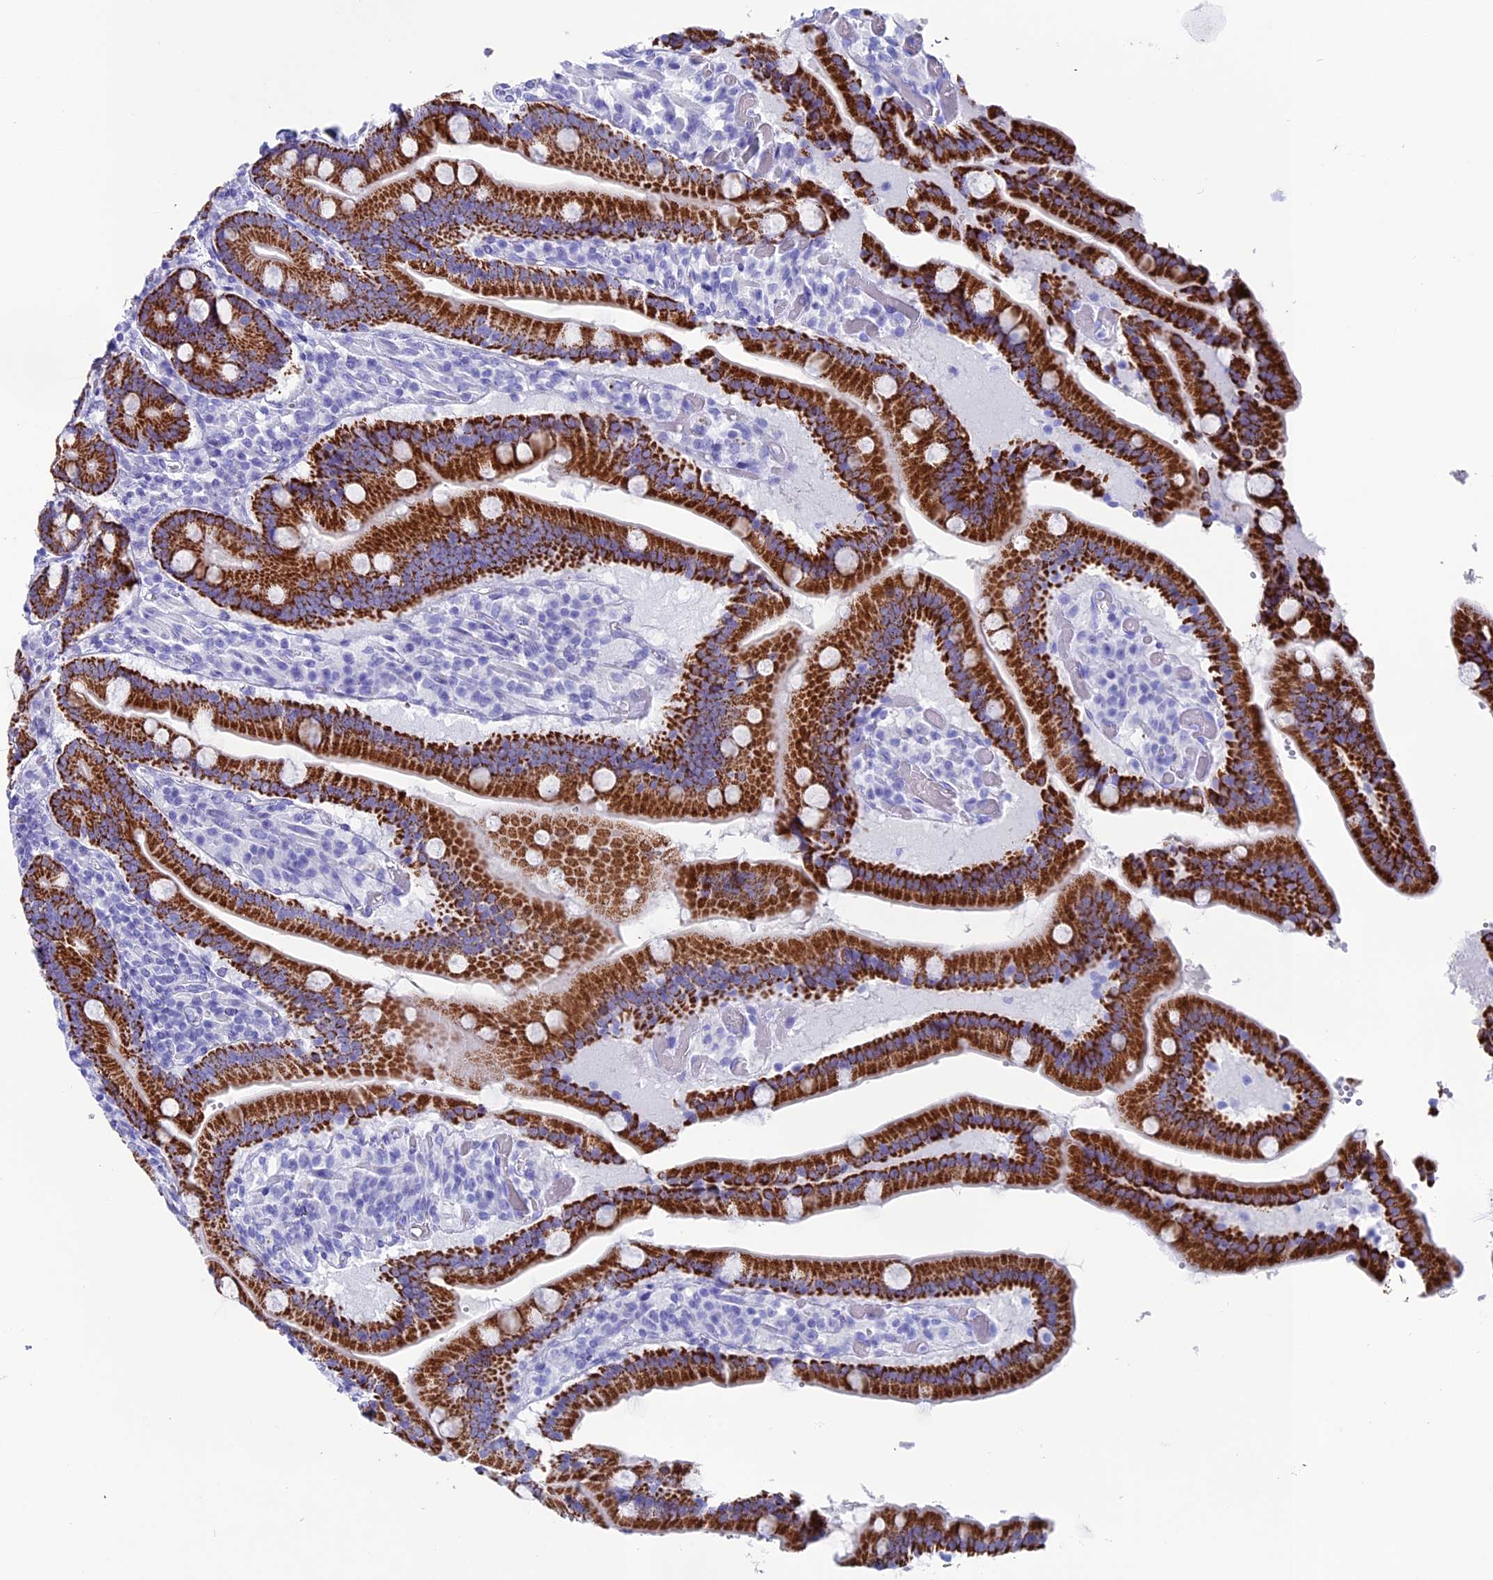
{"staining": {"intensity": "strong", "quantity": ">75%", "location": "cytoplasmic/membranous"}, "tissue": "duodenum", "cell_type": "Glandular cells", "image_type": "normal", "snomed": [{"axis": "morphology", "description": "Normal tissue, NOS"}, {"axis": "topography", "description": "Duodenum"}], "caption": "IHC micrograph of normal duodenum stained for a protein (brown), which exhibits high levels of strong cytoplasmic/membranous staining in about >75% of glandular cells.", "gene": "ANKRD29", "patient": {"sex": "female", "age": 62}}